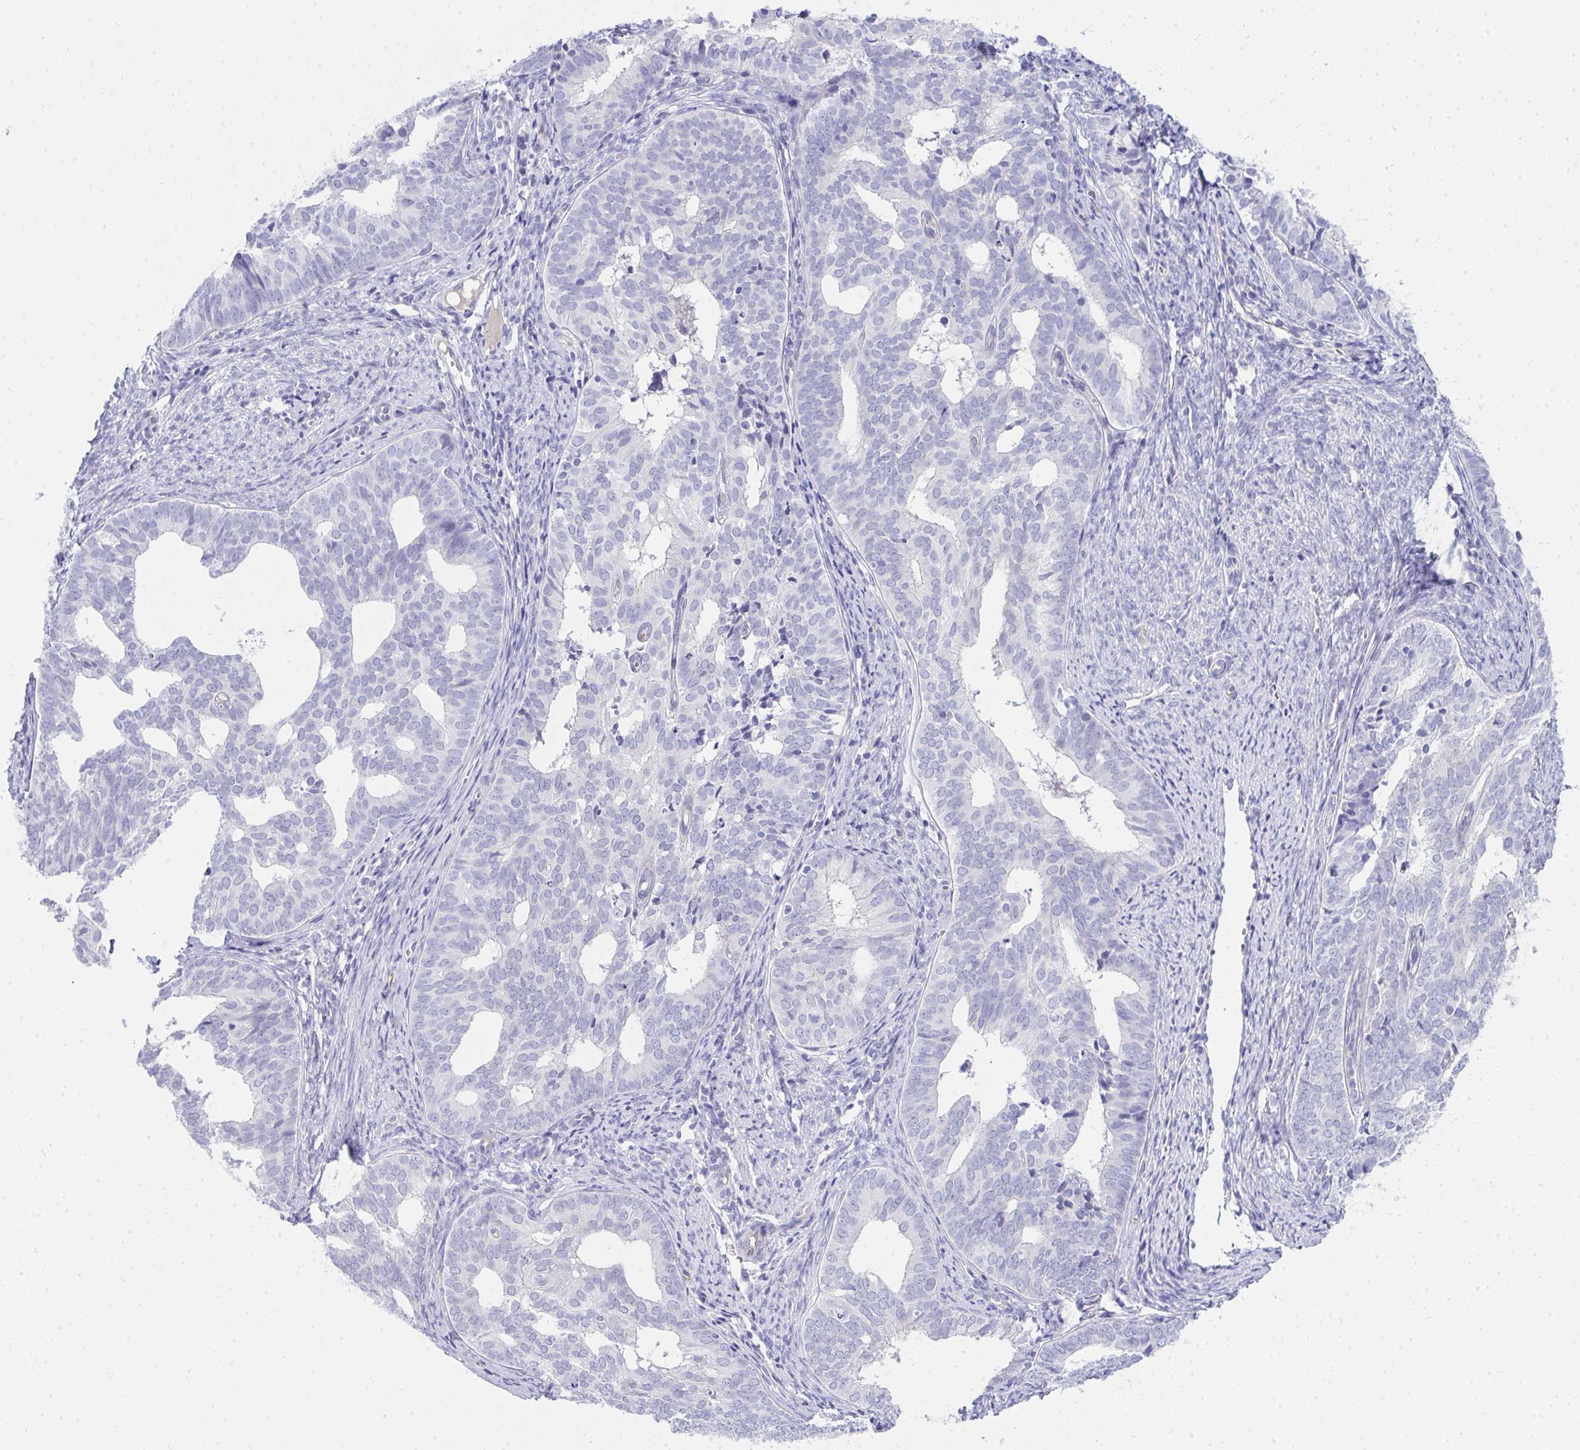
{"staining": {"intensity": "negative", "quantity": "none", "location": "none"}, "tissue": "endometrial cancer", "cell_type": "Tumor cells", "image_type": "cancer", "snomed": [{"axis": "morphology", "description": "Adenocarcinoma, NOS"}, {"axis": "topography", "description": "Endometrium"}], "caption": "This is an immunohistochemistry micrograph of endometrial adenocarcinoma. There is no expression in tumor cells.", "gene": "LRRC36", "patient": {"sex": "female", "age": 75}}